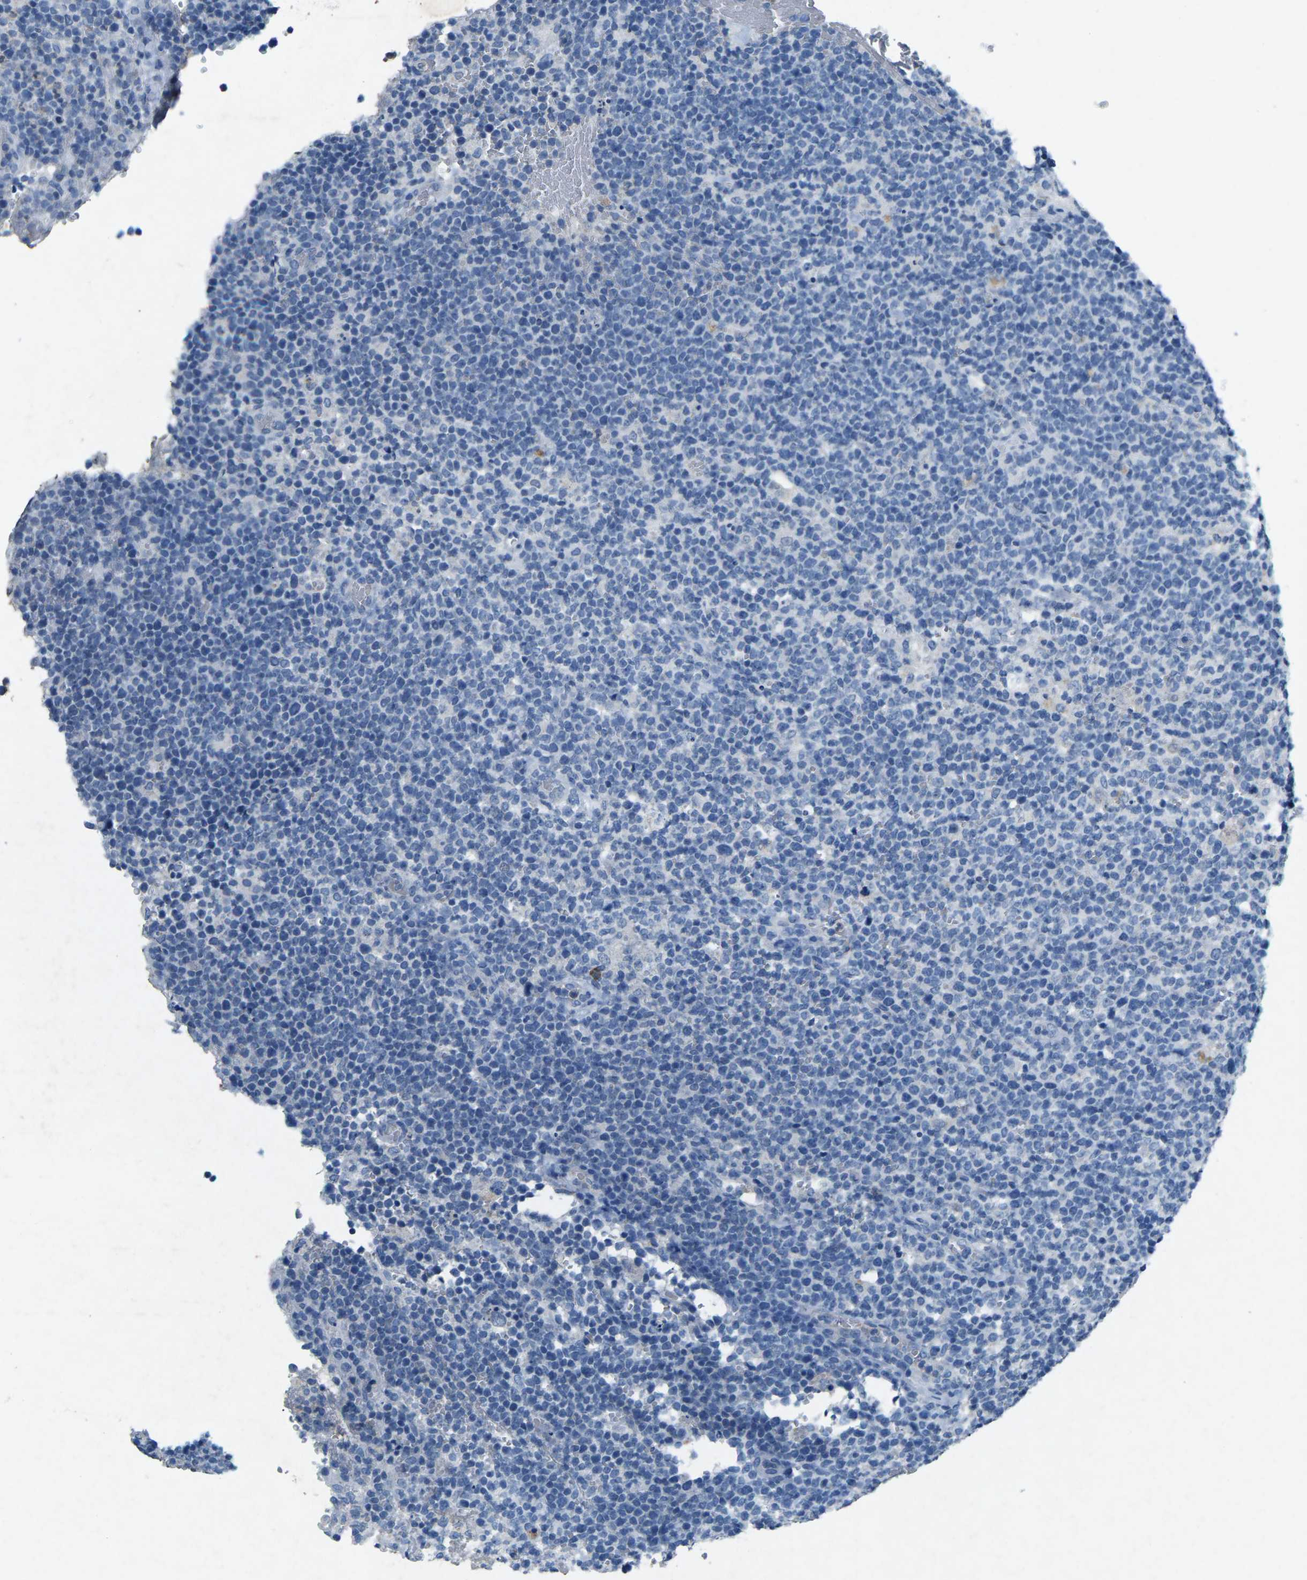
{"staining": {"intensity": "negative", "quantity": "none", "location": "none"}, "tissue": "lymphoma", "cell_type": "Tumor cells", "image_type": "cancer", "snomed": [{"axis": "morphology", "description": "Malignant lymphoma, non-Hodgkin's type, High grade"}, {"axis": "topography", "description": "Lymph node"}], "caption": "Immunohistochemistry micrograph of neoplastic tissue: high-grade malignant lymphoma, non-Hodgkin's type stained with DAB displays no significant protein staining in tumor cells.", "gene": "PLG", "patient": {"sex": "male", "age": 61}}